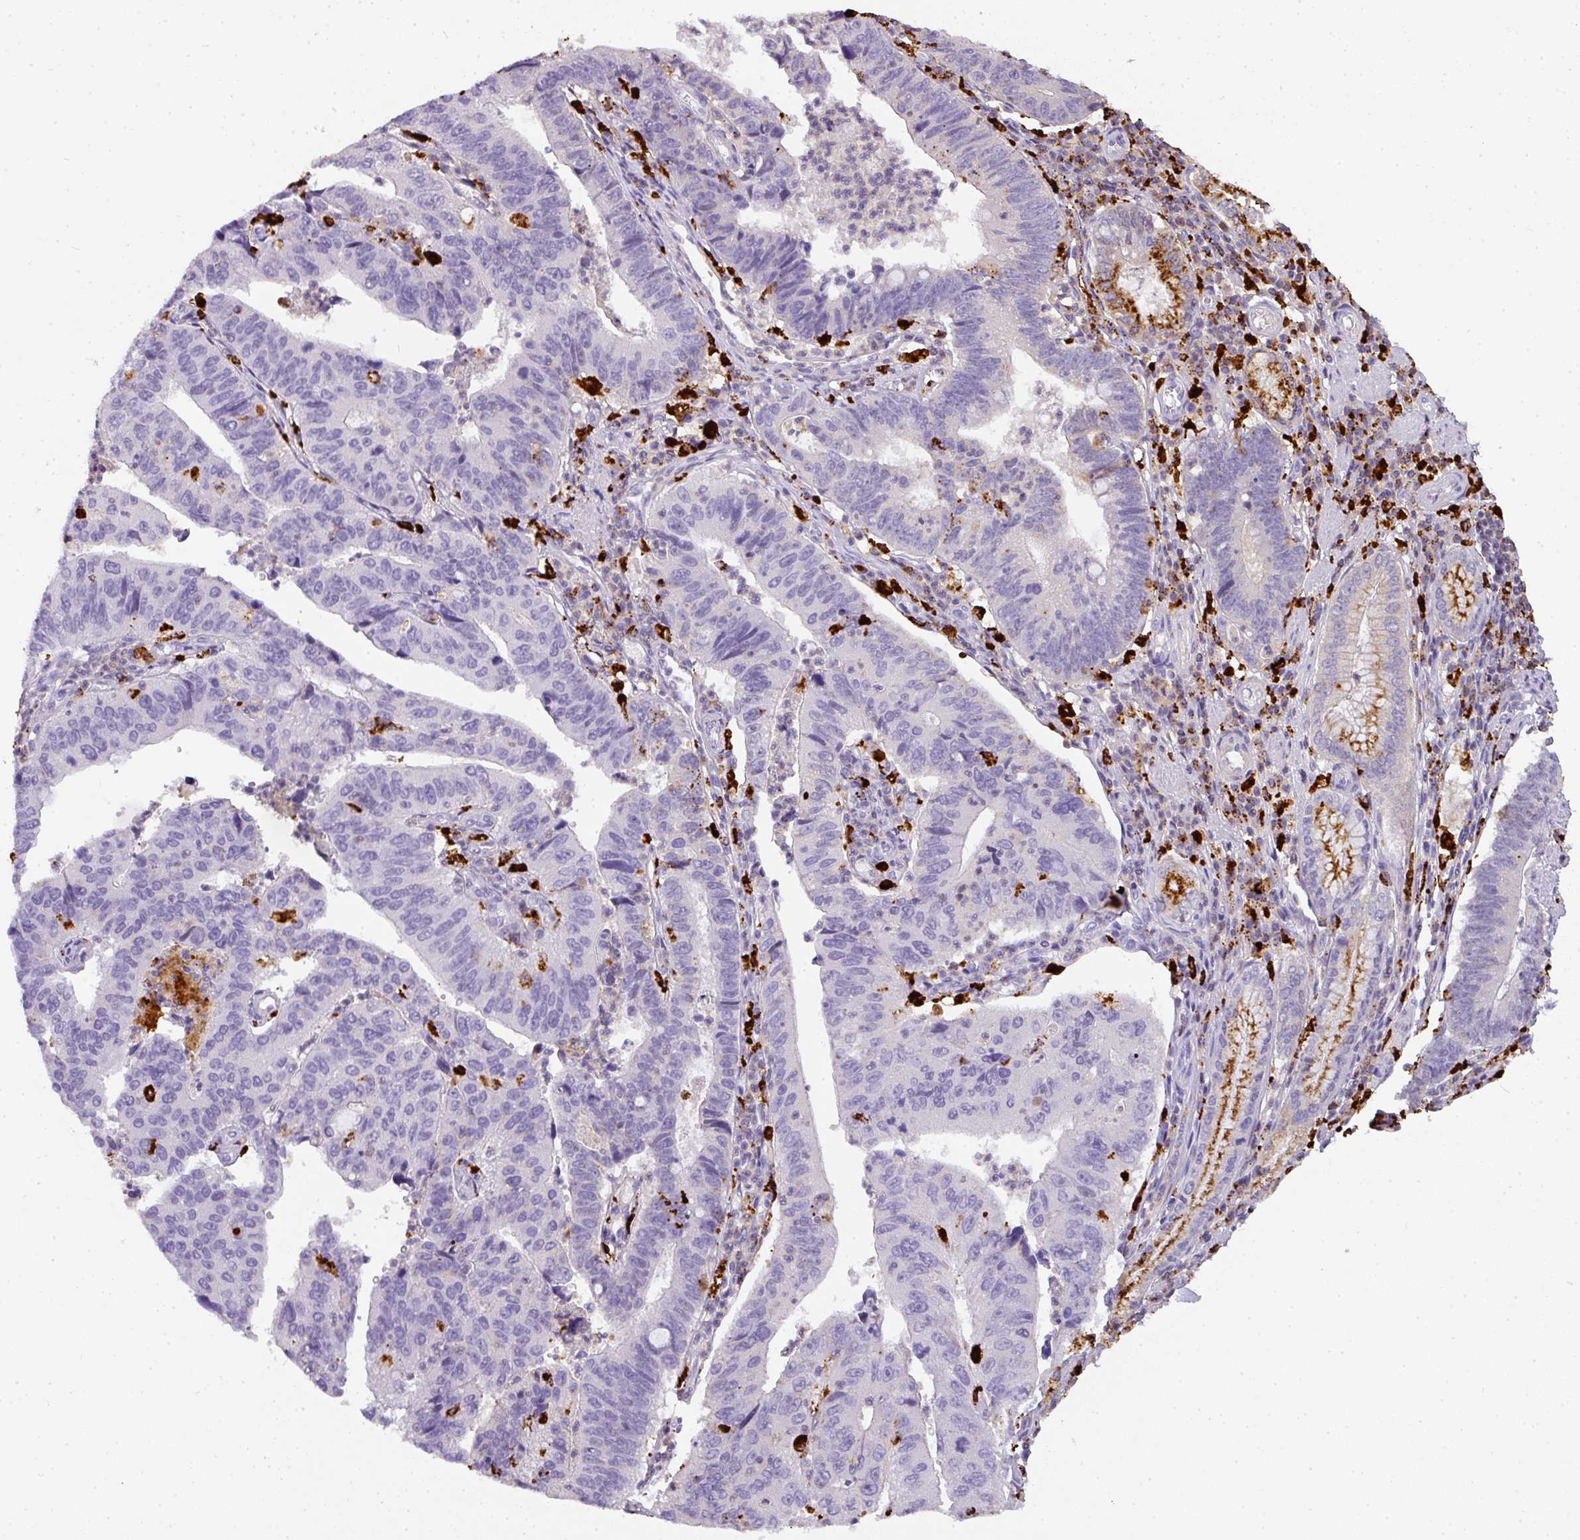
{"staining": {"intensity": "negative", "quantity": "none", "location": "none"}, "tissue": "stomach cancer", "cell_type": "Tumor cells", "image_type": "cancer", "snomed": [{"axis": "morphology", "description": "Adenocarcinoma, NOS"}, {"axis": "topography", "description": "Stomach"}], "caption": "Tumor cells are negative for protein expression in human stomach cancer. (Stains: DAB IHC with hematoxylin counter stain, Microscopy: brightfield microscopy at high magnification).", "gene": "MMACHC", "patient": {"sex": "male", "age": 59}}